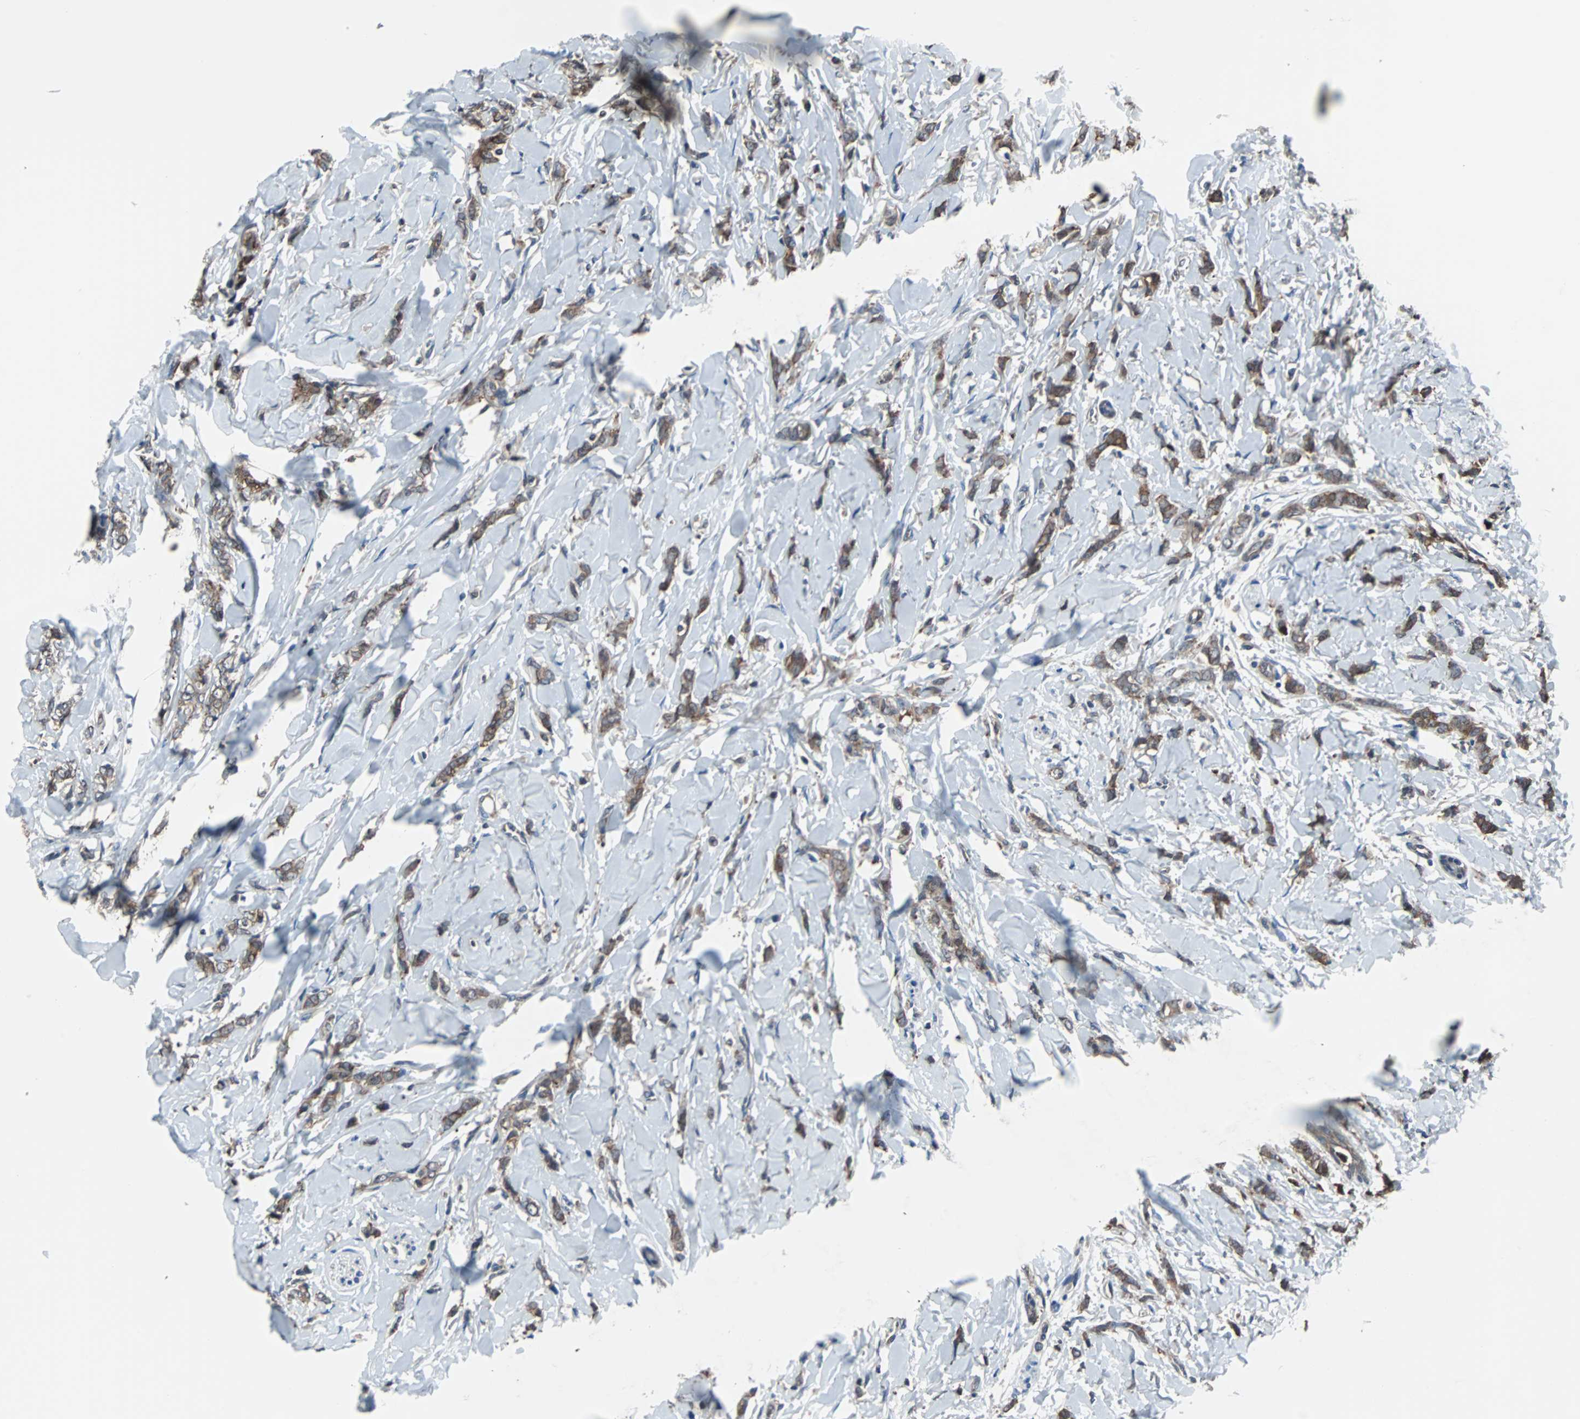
{"staining": {"intensity": "moderate", "quantity": ">75%", "location": "cytoplasmic/membranous"}, "tissue": "breast cancer", "cell_type": "Tumor cells", "image_type": "cancer", "snomed": [{"axis": "morphology", "description": "Lobular carcinoma"}, {"axis": "topography", "description": "Skin"}, {"axis": "topography", "description": "Breast"}], "caption": "IHC micrograph of human lobular carcinoma (breast) stained for a protein (brown), which reveals medium levels of moderate cytoplasmic/membranous positivity in about >75% of tumor cells.", "gene": "PAK1", "patient": {"sex": "female", "age": 46}}